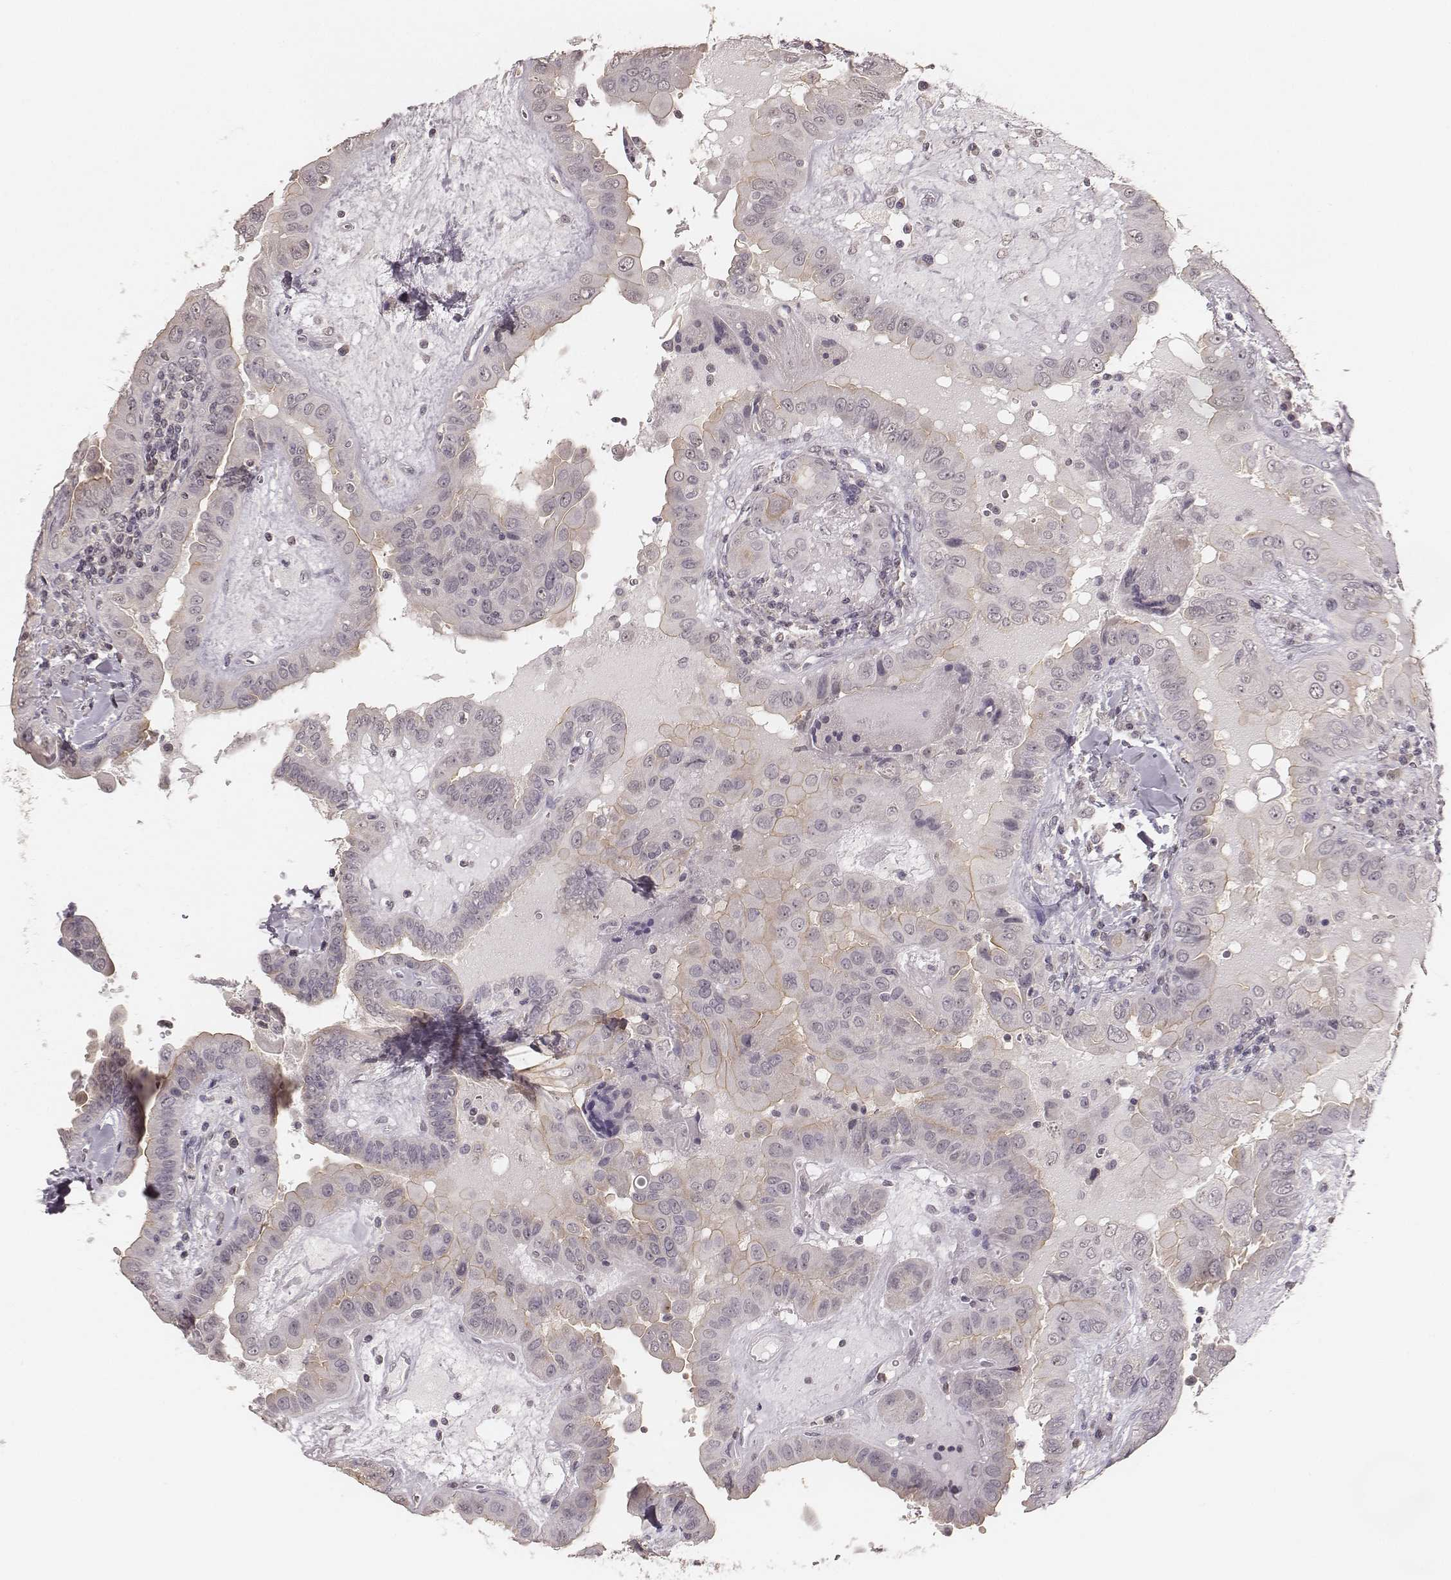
{"staining": {"intensity": "negative", "quantity": "none", "location": "none"}, "tissue": "thyroid cancer", "cell_type": "Tumor cells", "image_type": "cancer", "snomed": [{"axis": "morphology", "description": "Papillary adenocarcinoma, NOS"}, {"axis": "topography", "description": "Thyroid gland"}], "caption": "The IHC histopathology image has no significant positivity in tumor cells of thyroid cancer (papillary adenocarcinoma) tissue.", "gene": "LY6K", "patient": {"sex": "female", "age": 37}}